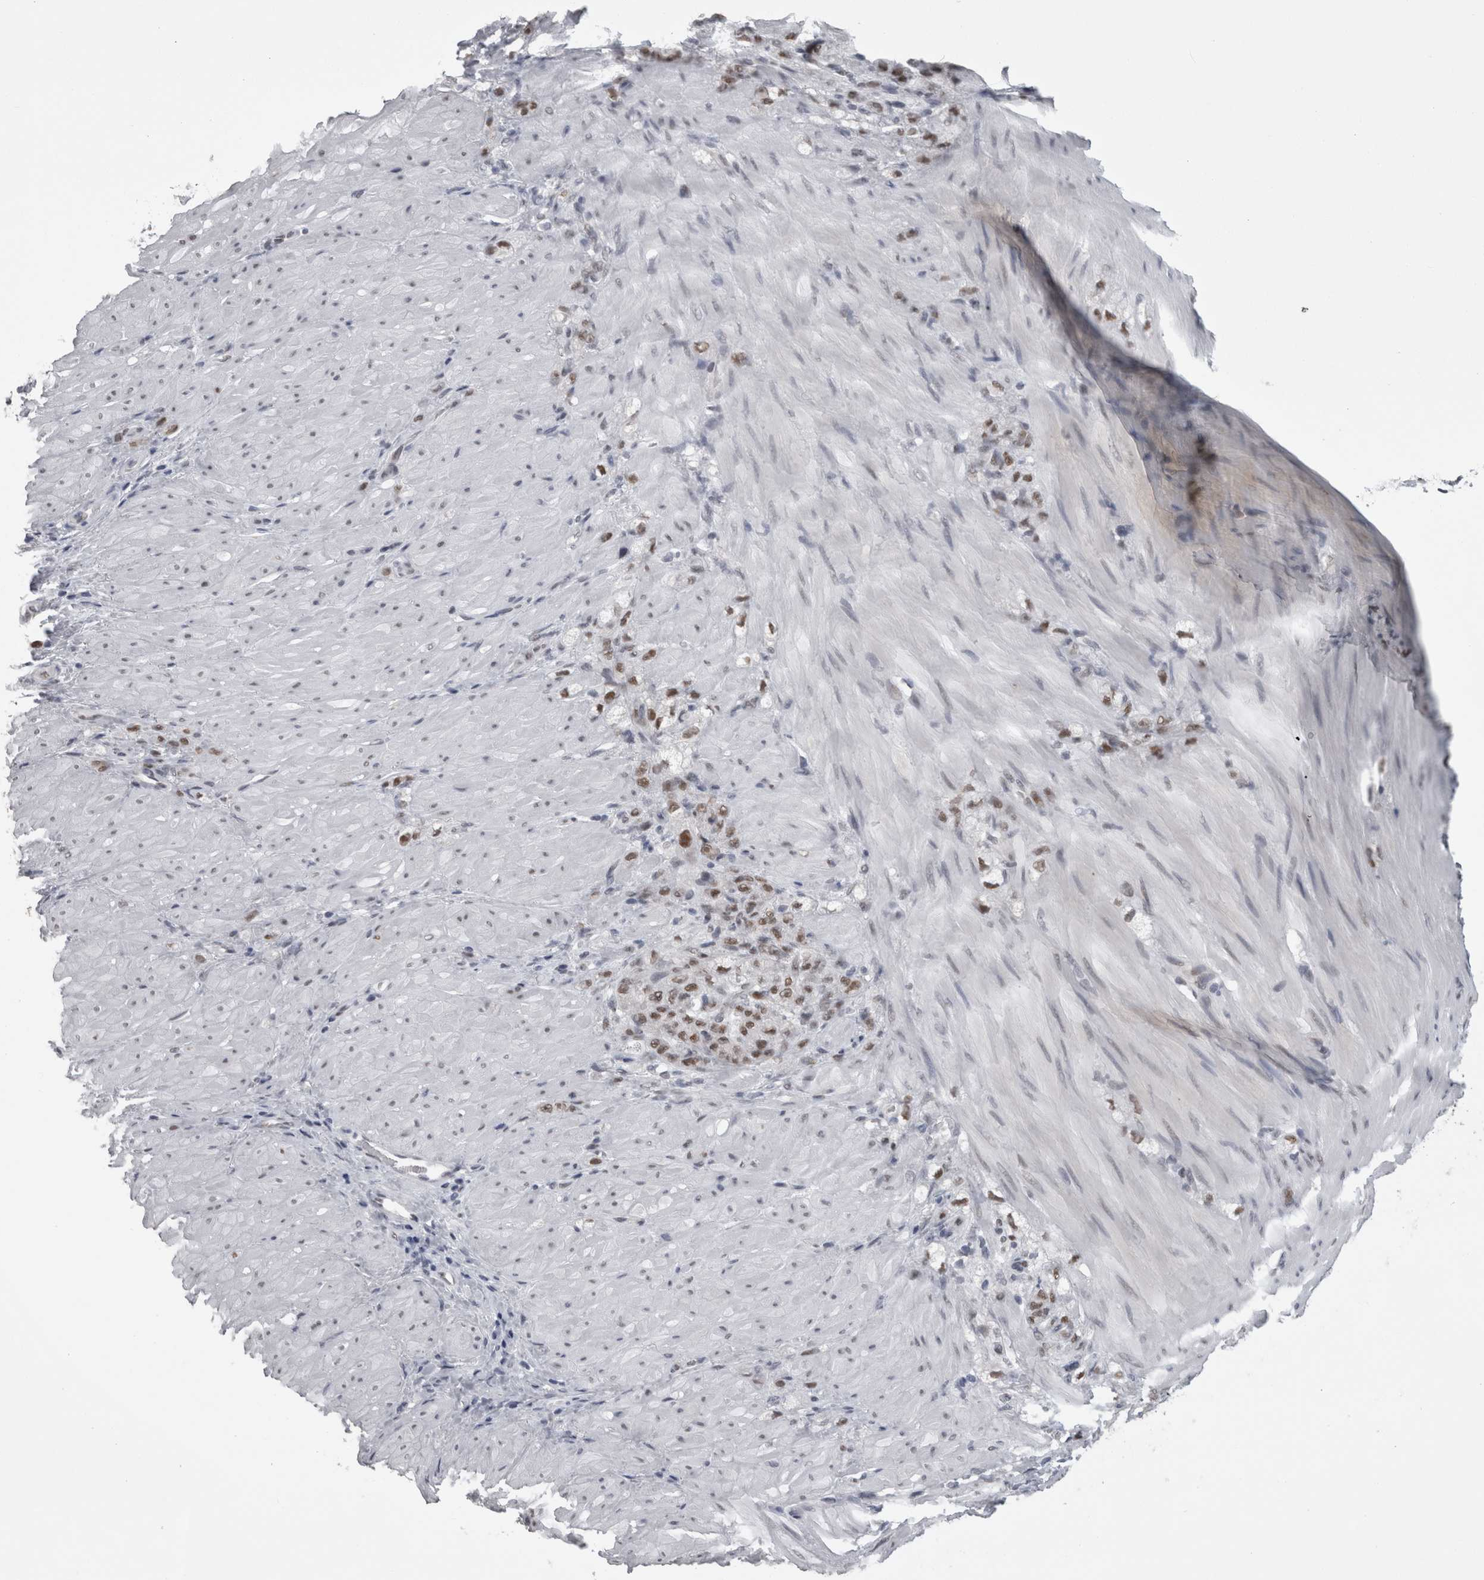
{"staining": {"intensity": "moderate", "quantity": ">75%", "location": "nuclear"}, "tissue": "stomach cancer", "cell_type": "Tumor cells", "image_type": "cancer", "snomed": [{"axis": "morphology", "description": "Adenocarcinoma, NOS"}, {"axis": "topography", "description": "Stomach"}, {"axis": "topography", "description": "Stomach, lower"}], "caption": "The immunohistochemical stain labels moderate nuclear positivity in tumor cells of stomach cancer (adenocarcinoma) tissue.", "gene": "C1orf54", "patient": {"sex": "female", "age": 48}}